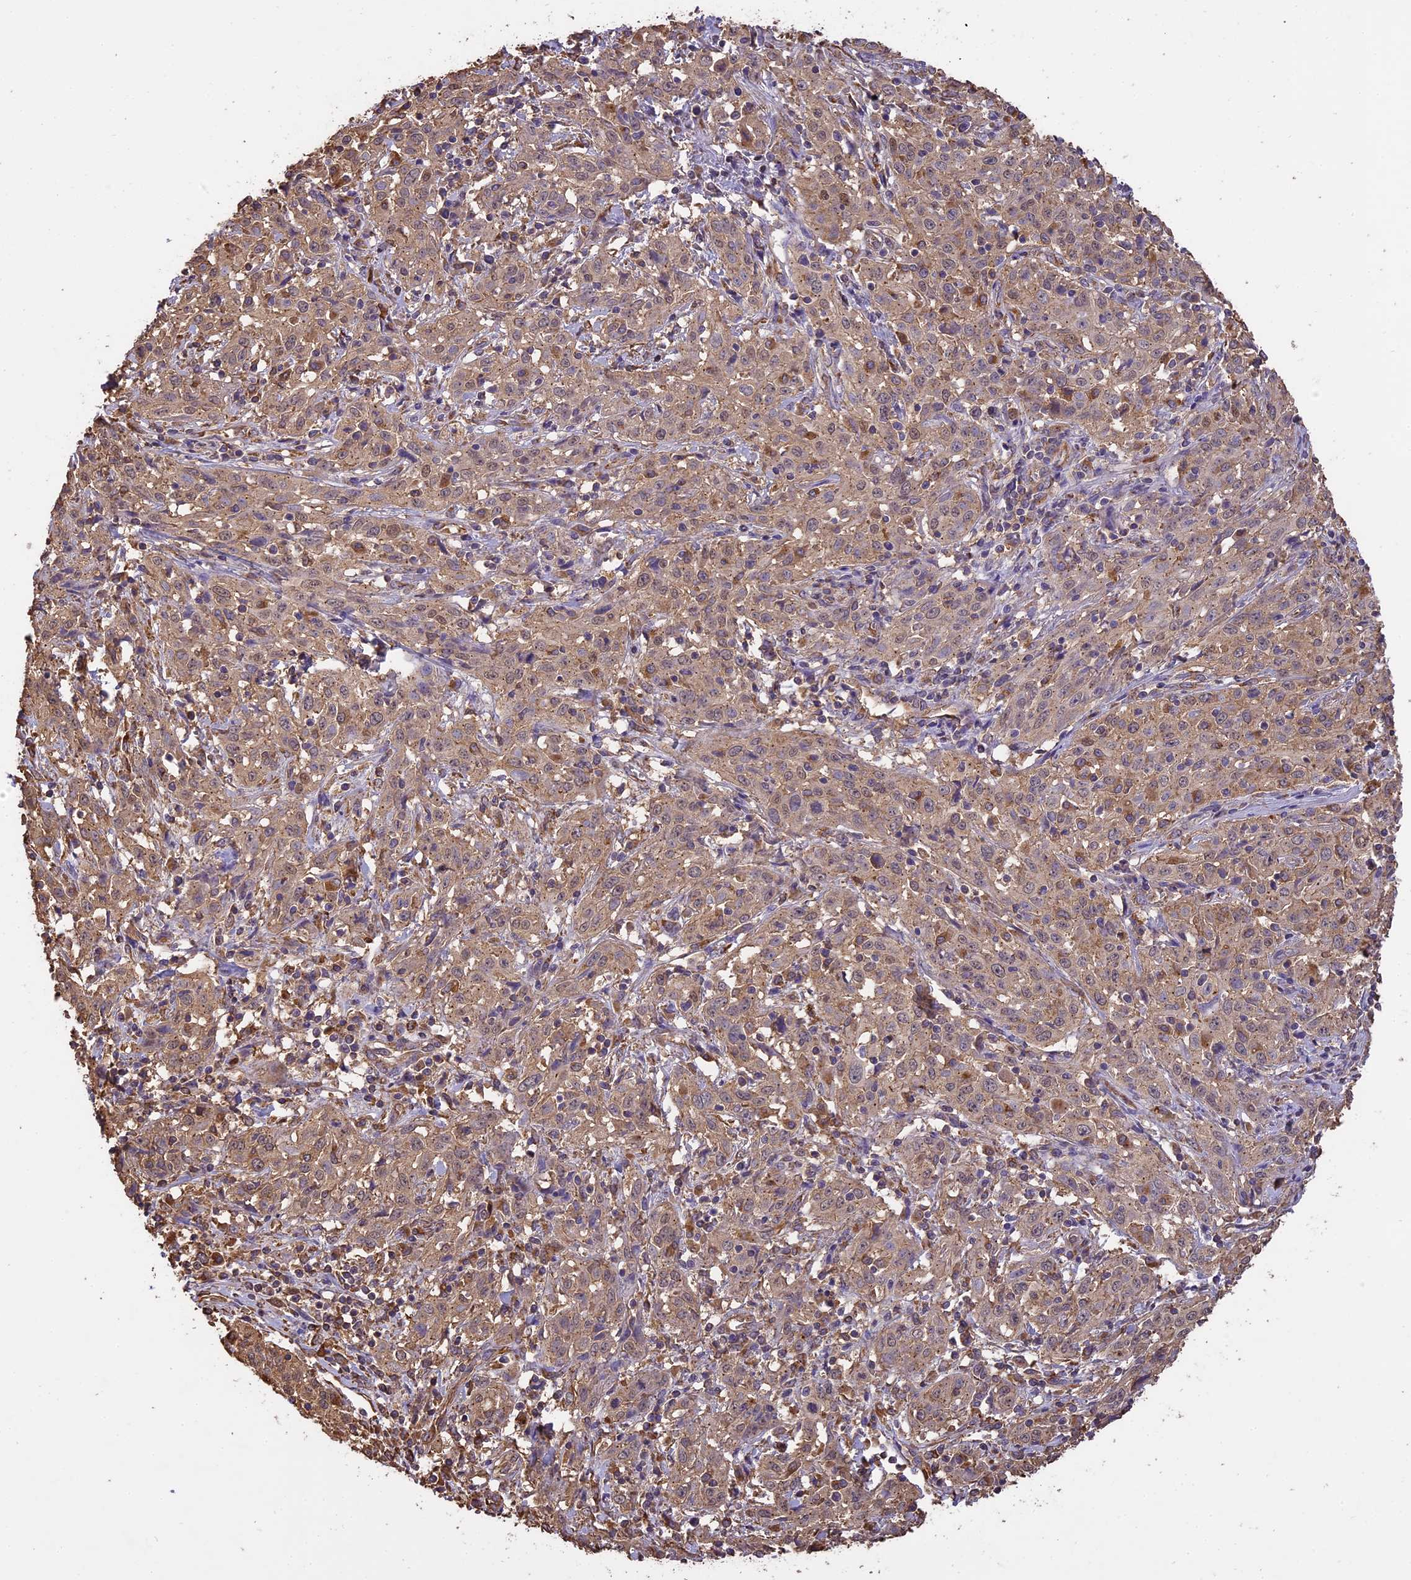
{"staining": {"intensity": "weak", "quantity": "25%-75%", "location": "cytoplasmic/membranous,nuclear"}, "tissue": "cervical cancer", "cell_type": "Tumor cells", "image_type": "cancer", "snomed": [{"axis": "morphology", "description": "Squamous cell carcinoma, NOS"}, {"axis": "topography", "description": "Cervix"}], "caption": "This photomicrograph reveals squamous cell carcinoma (cervical) stained with IHC to label a protein in brown. The cytoplasmic/membranous and nuclear of tumor cells show weak positivity for the protein. Nuclei are counter-stained blue.", "gene": "ARHGAP19", "patient": {"sex": "female", "age": 57}}